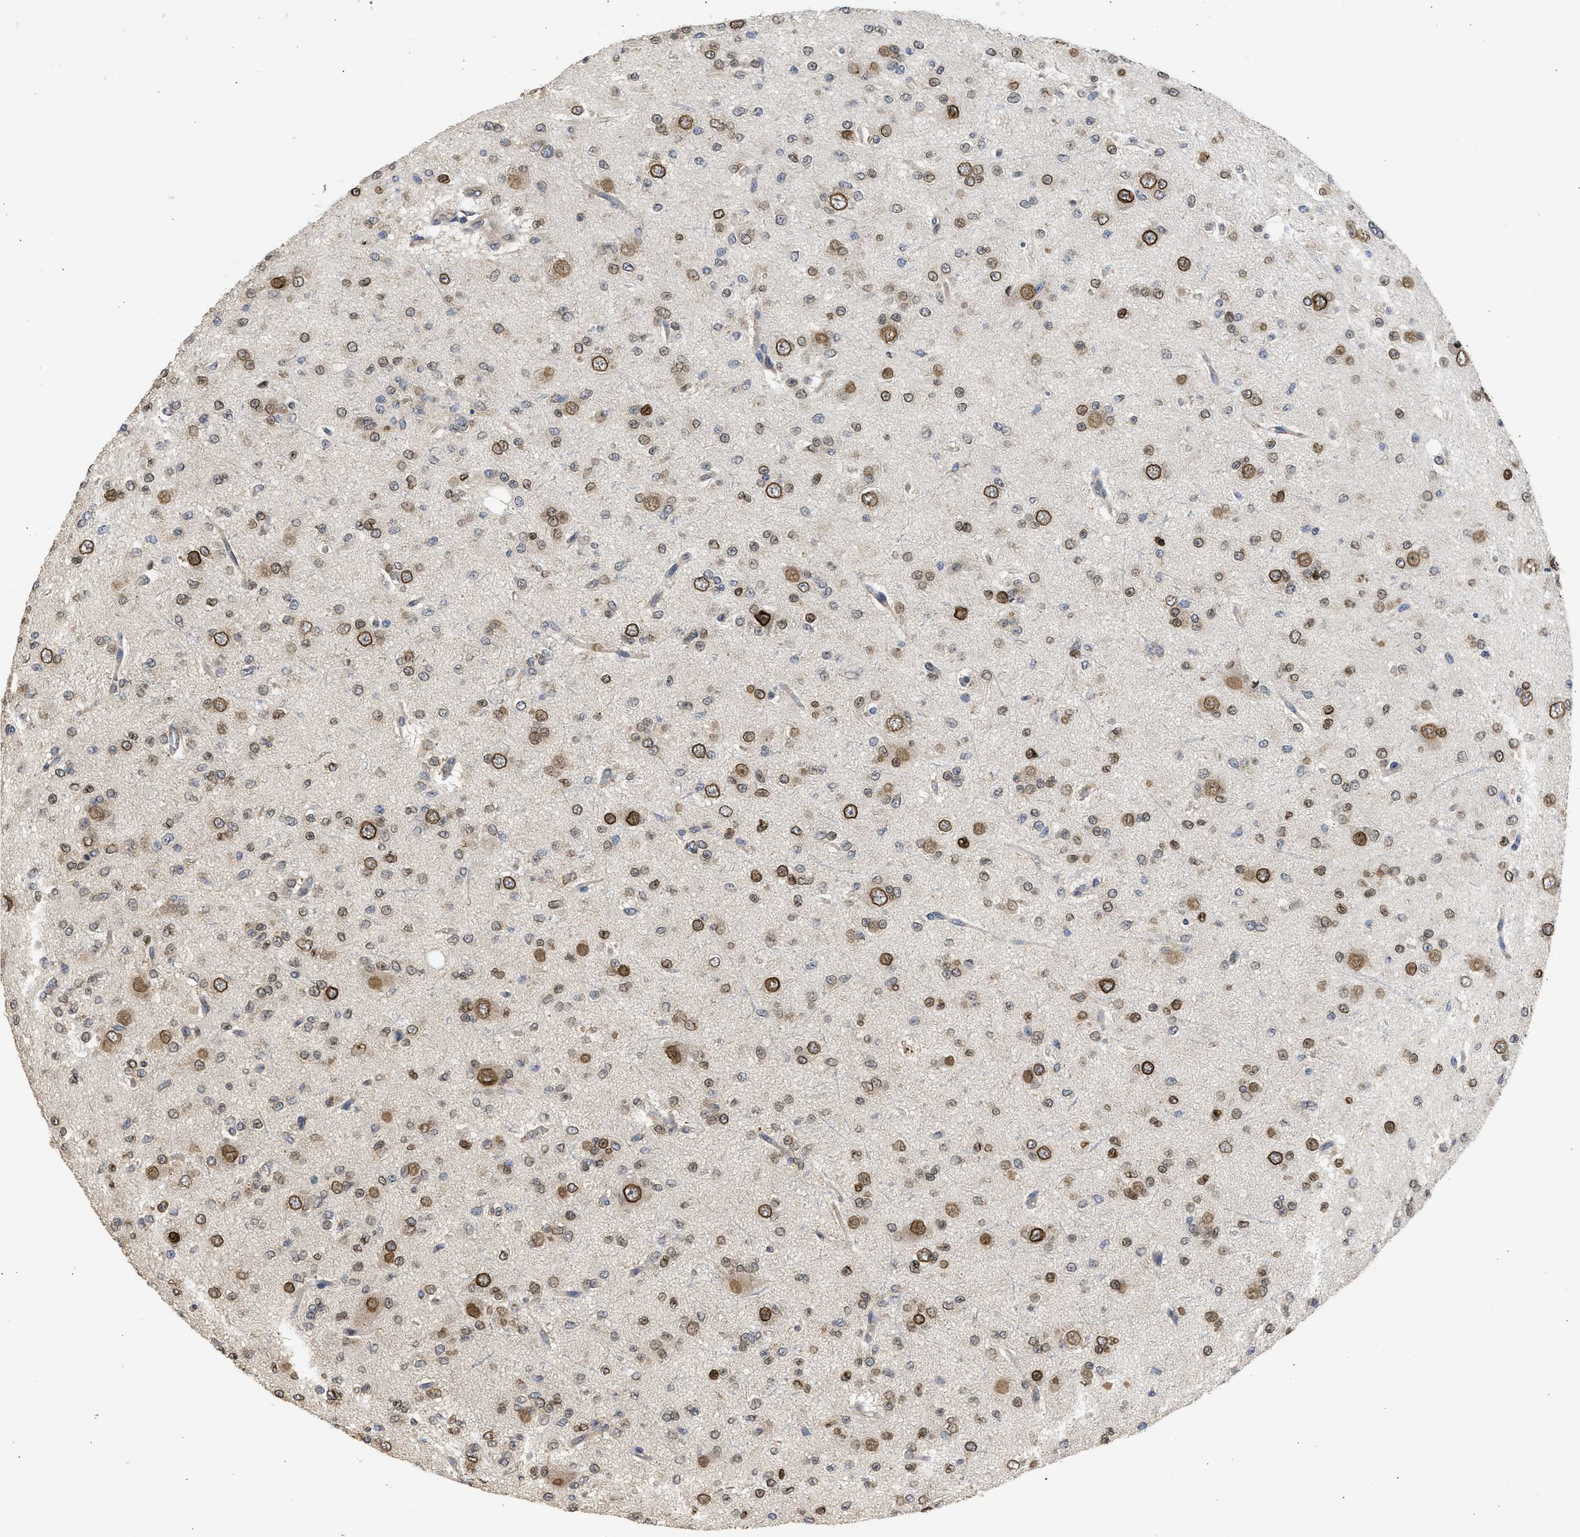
{"staining": {"intensity": "moderate", "quantity": ">75%", "location": "cytoplasmic/membranous,nuclear"}, "tissue": "glioma", "cell_type": "Tumor cells", "image_type": "cancer", "snomed": [{"axis": "morphology", "description": "Glioma, malignant, Low grade"}, {"axis": "topography", "description": "Brain"}], "caption": "Glioma stained with a brown dye displays moderate cytoplasmic/membranous and nuclear positive staining in about >75% of tumor cells.", "gene": "DNAJC1", "patient": {"sex": "male", "age": 38}}